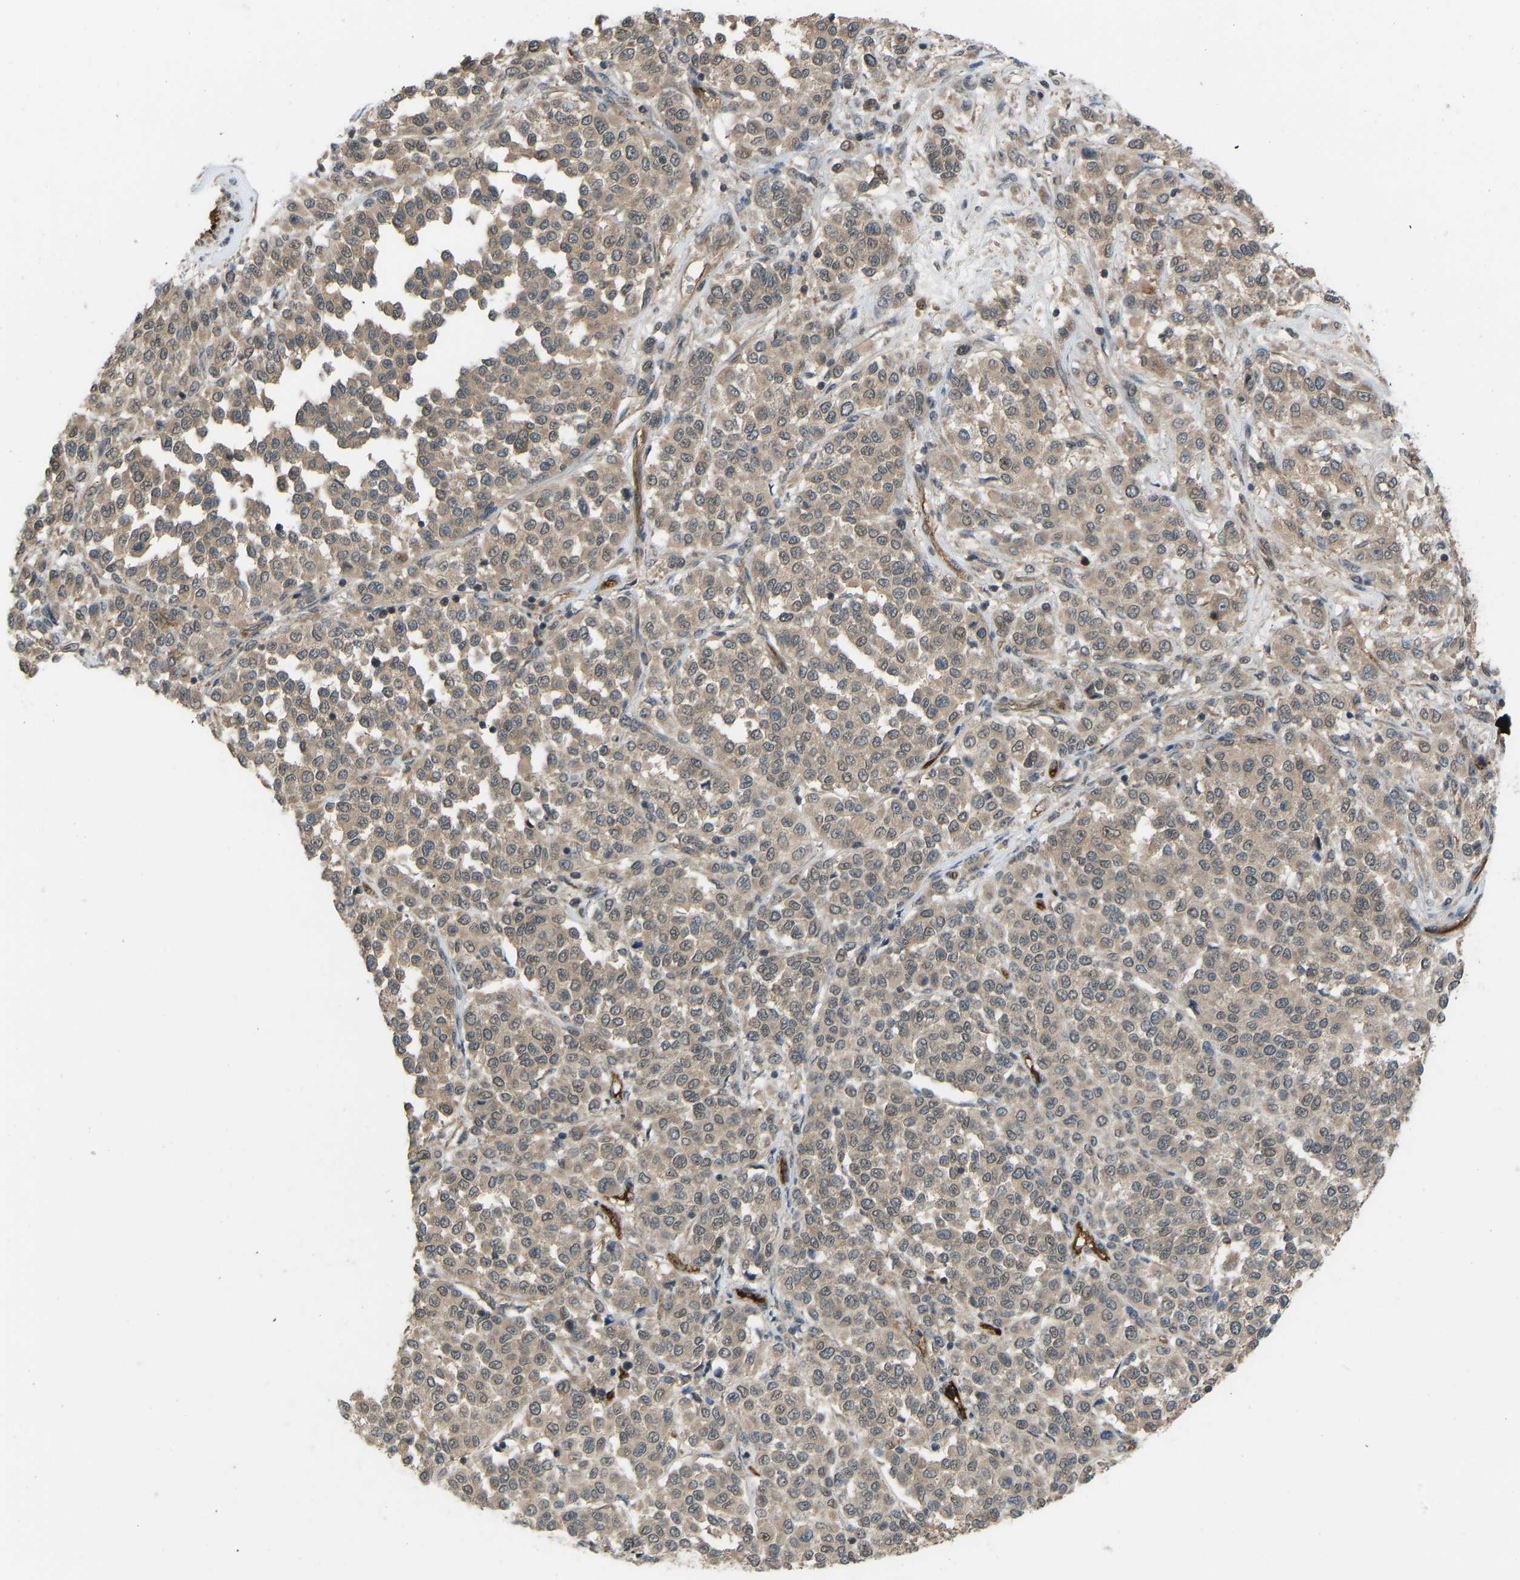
{"staining": {"intensity": "moderate", "quantity": ">75%", "location": "cytoplasmic/membranous,nuclear"}, "tissue": "melanoma", "cell_type": "Tumor cells", "image_type": "cancer", "snomed": [{"axis": "morphology", "description": "Malignant melanoma, Metastatic site"}, {"axis": "topography", "description": "Pancreas"}], "caption": "Melanoma stained for a protein (brown) displays moderate cytoplasmic/membranous and nuclear positive expression in approximately >75% of tumor cells.", "gene": "CCT8", "patient": {"sex": "female", "age": 30}}